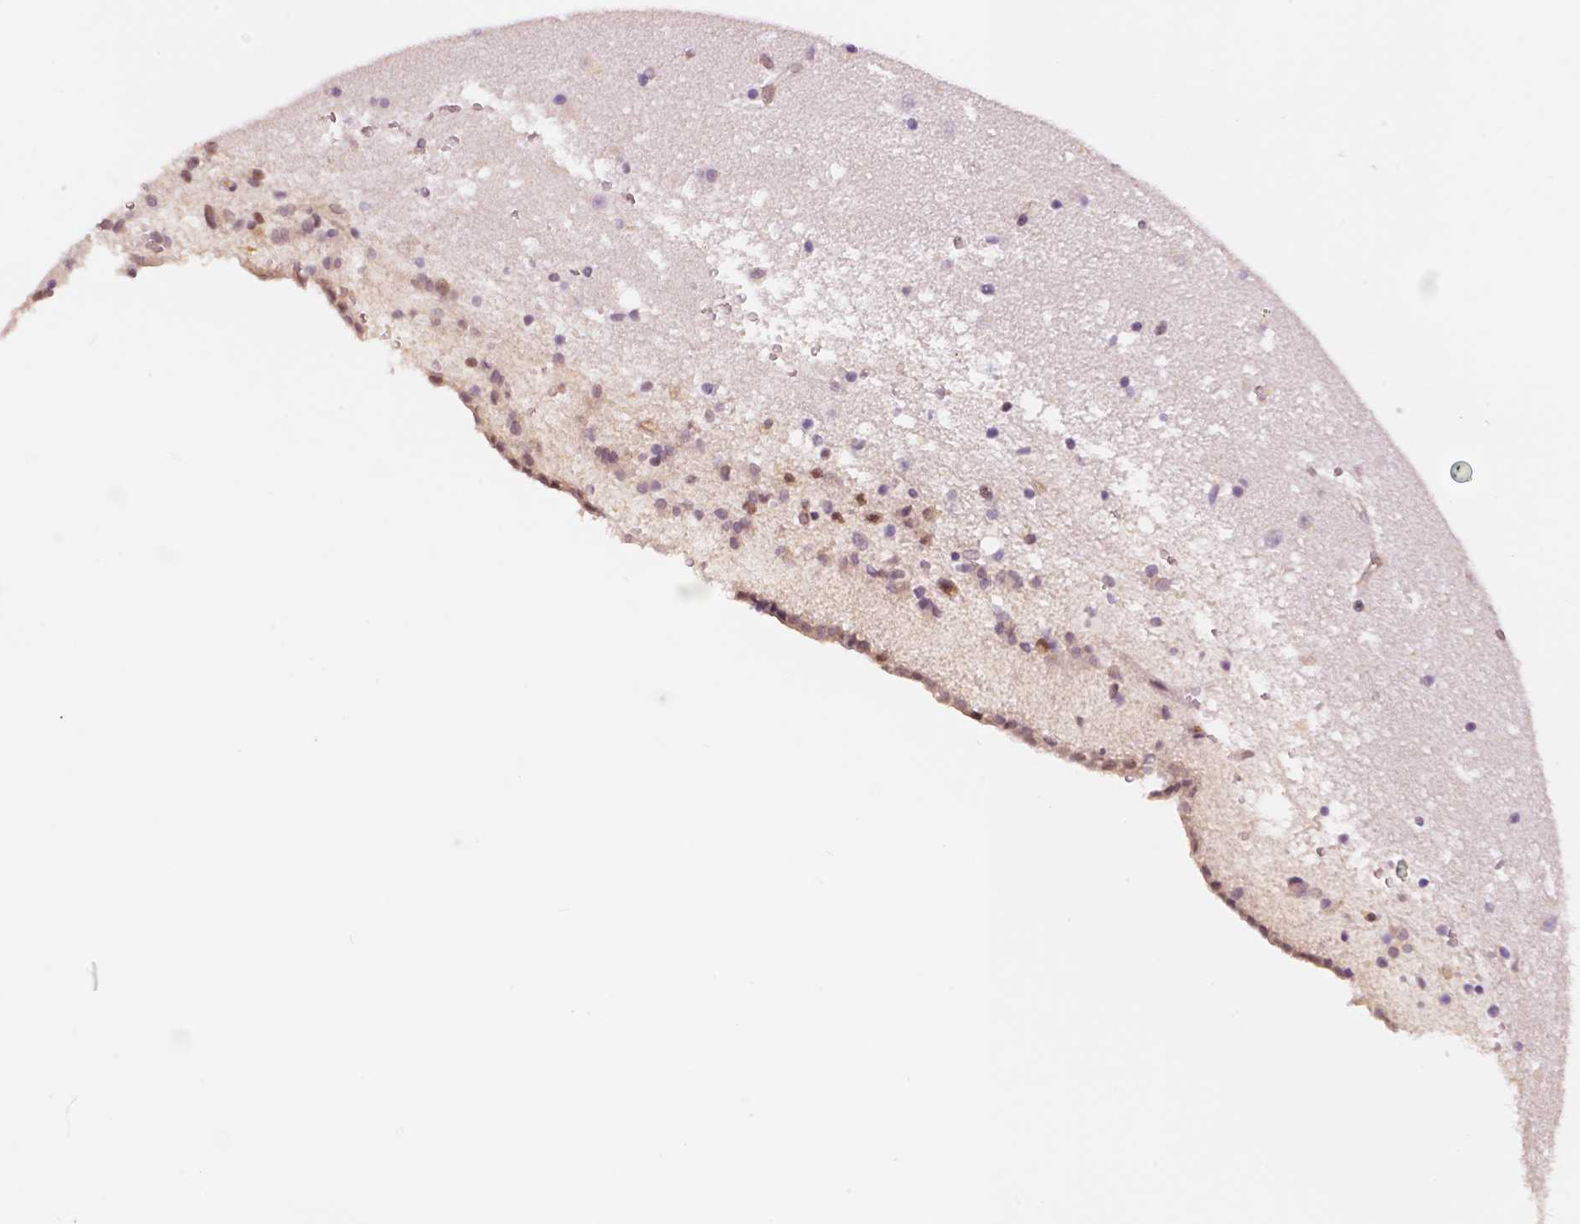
{"staining": {"intensity": "negative", "quantity": "none", "location": "none"}, "tissue": "caudate", "cell_type": "Glial cells", "image_type": "normal", "snomed": [{"axis": "morphology", "description": "Normal tissue, NOS"}, {"axis": "topography", "description": "Lateral ventricle wall"}], "caption": "There is no significant staining in glial cells of caudate. Nuclei are stained in blue.", "gene": "STAT3", "patient": {"sex": "female", "age": 42}}